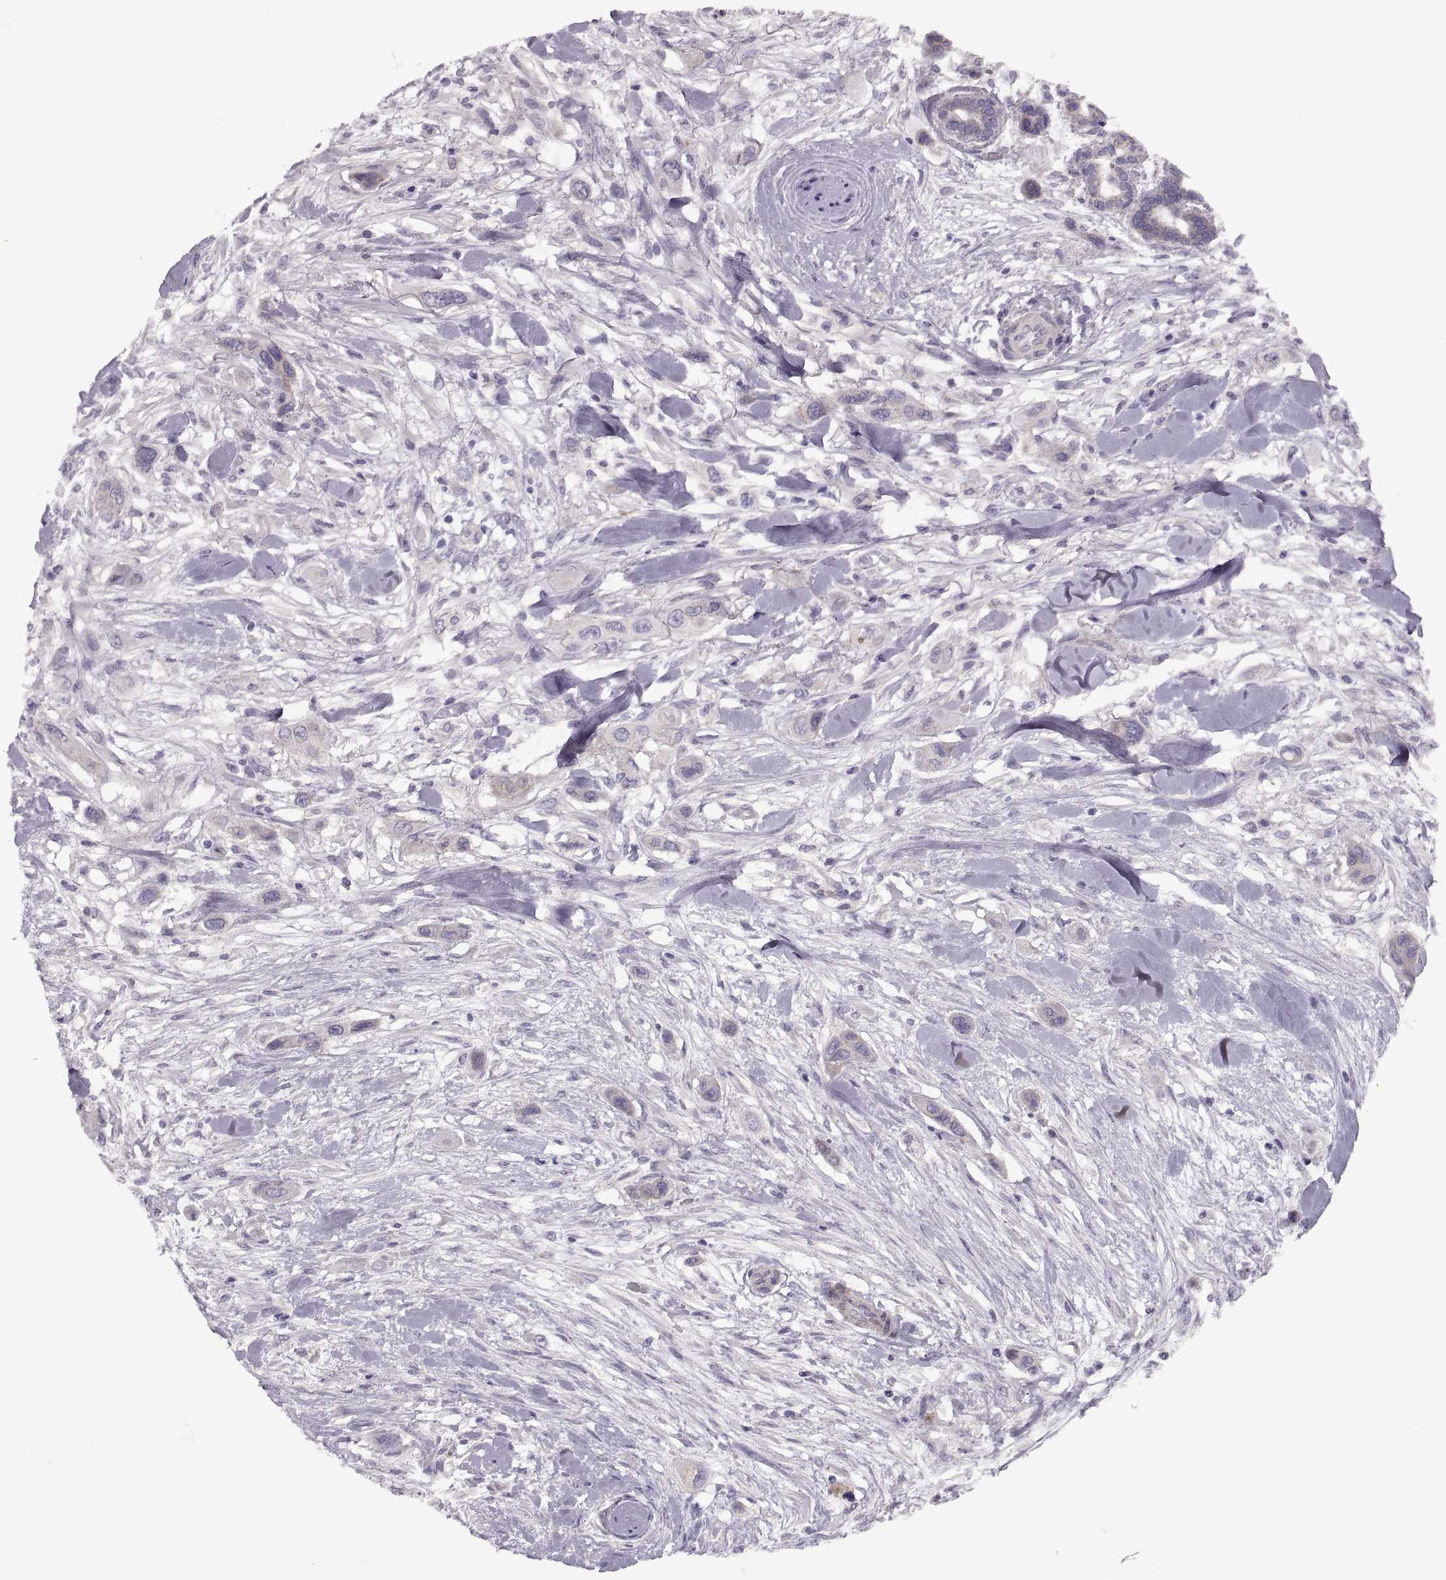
{"staining": {"intensity": "negative", "quantity": "none", "location": "none"}, "tissue": "skin cancer", "cell_type": "Tumor cells", "image_type": "cancer", "snomed": [{"axis": "morphology", "description": "Squamous cell carcinoma, NOS"}, {"axis": "topography", "description": "Skin"}], "caption": "Skin squamous cell carcinoma was stained to show a protein in brown. There is no significant staining in tumor cells. Nuclei are stained in blue.", "gene": "RIPK4", "patient": {"sex": "male", "age": 79}}